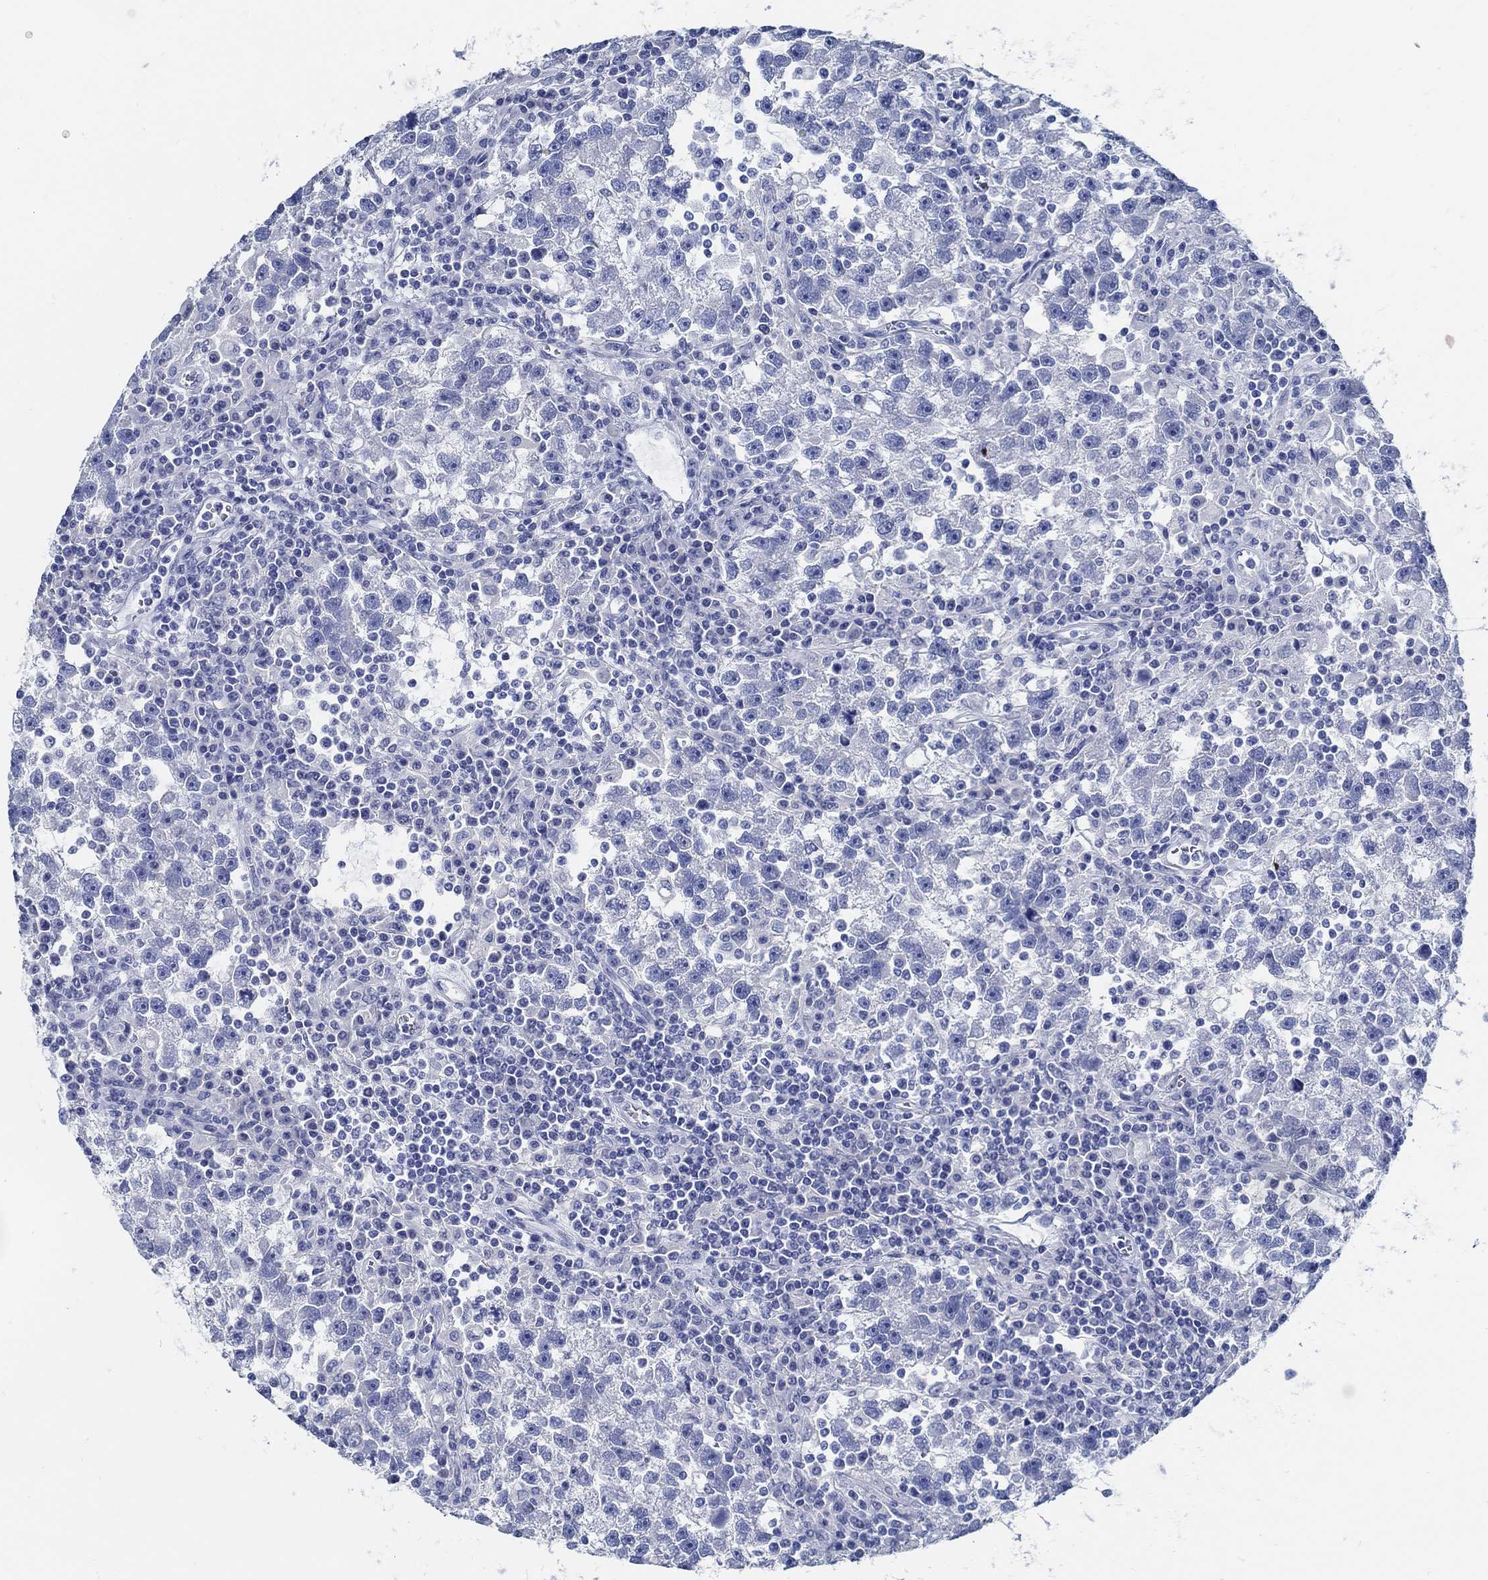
{"staining": {"intensity": "negative", "quantity": "none", "location": "none"}, "tissue": "testis cancer", "cell_type": "Tumor cells", "image_type": "cancer", "snomed": [{"axis": "morphology", "description": "Seminoma, NOS"}, {"axis": "topography", "description": "Testis"}], "caption": "A histopathology image of testis cancer (seminoma) stained for a protein exhibits no brown staining in tumor cells. (Stains: DAB immunohistochemistry with hematoxylin counter stain, Microscopy: brightfield microscopy at high magnification).", "gene": "SLC45A1", "patient": {"sex": "male", "age": 47}}